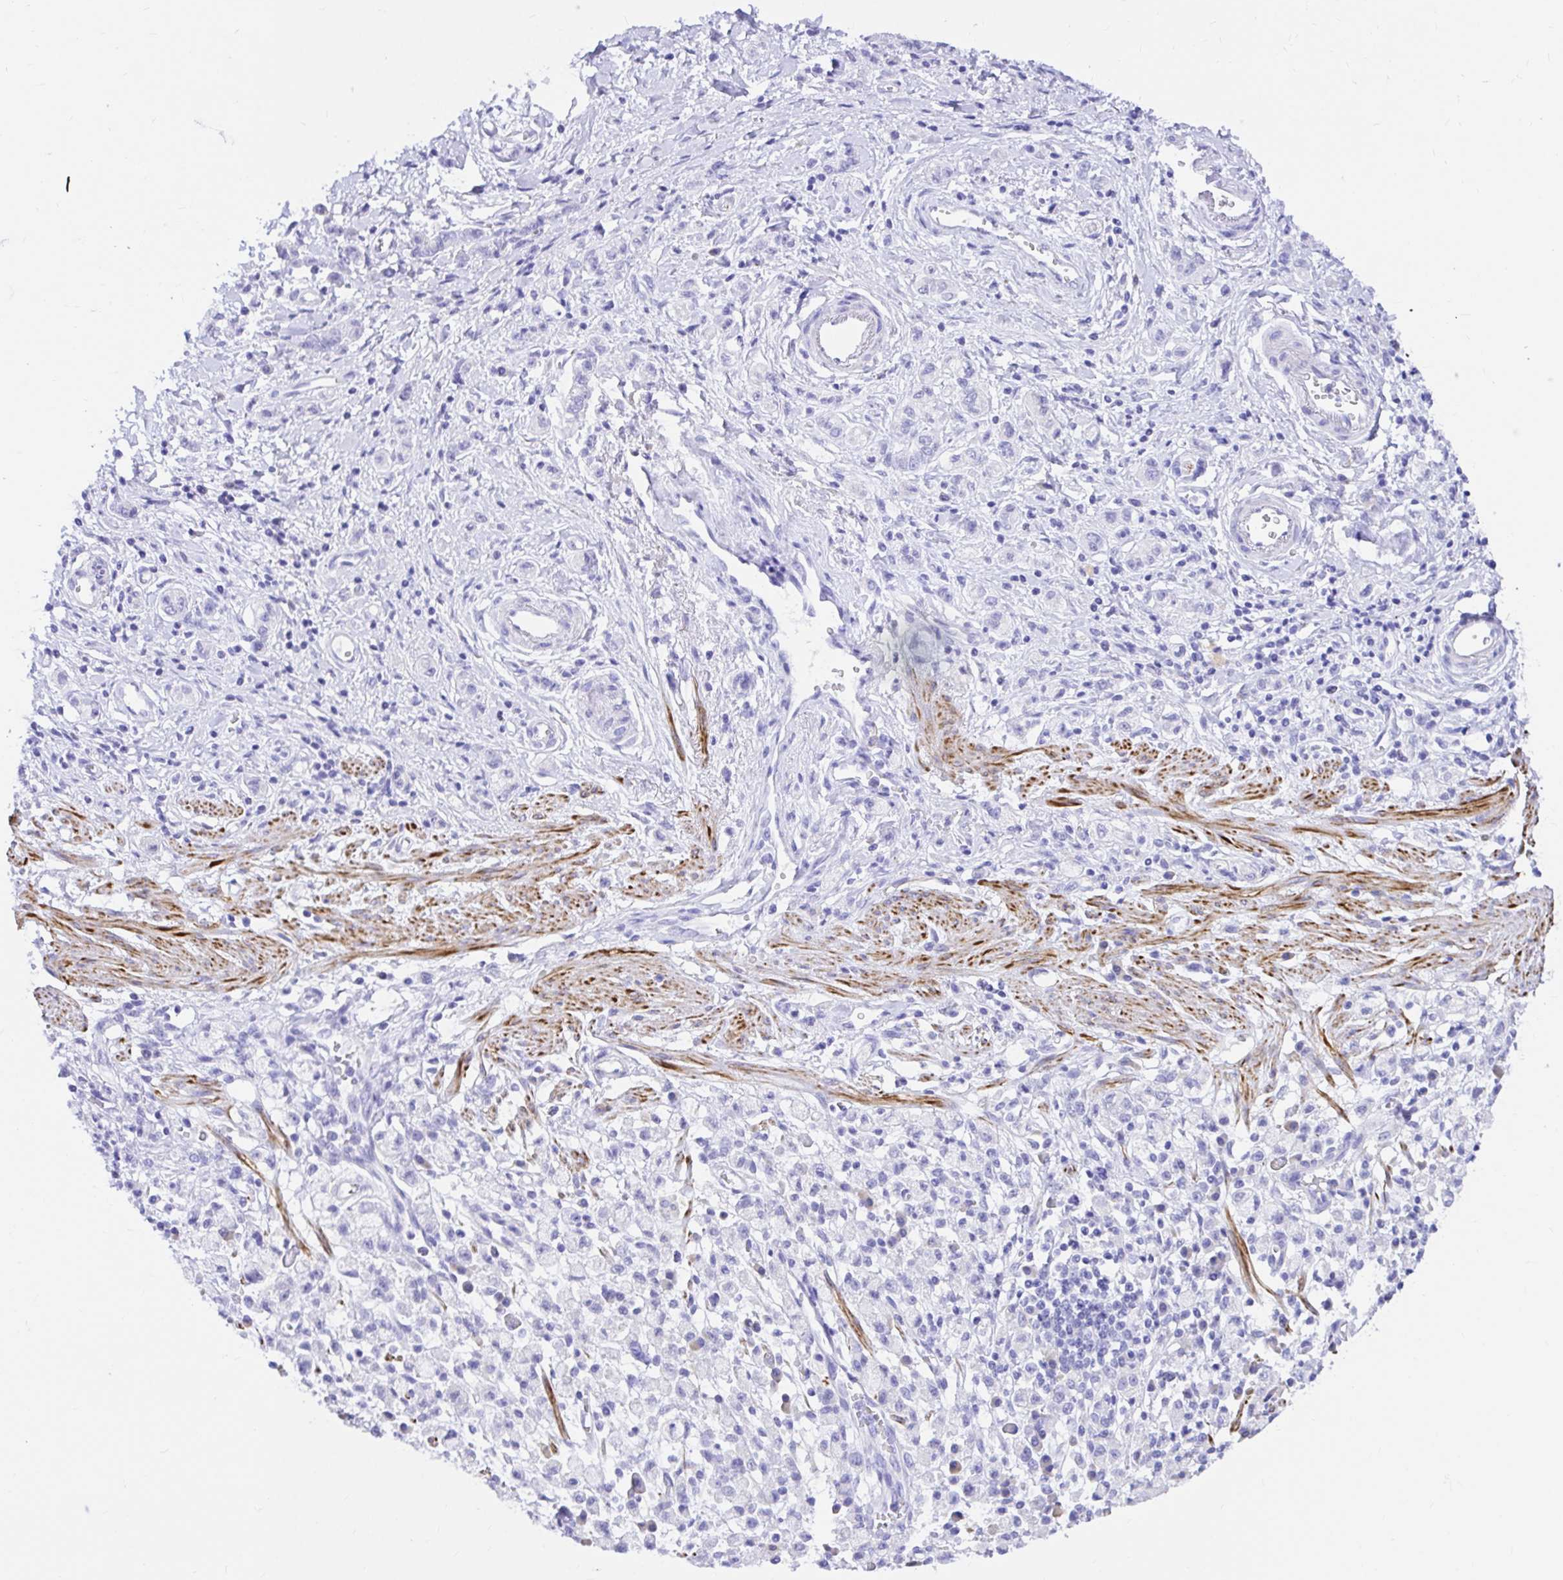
{"staining": {"intensity": "negative", "quantity": "none", "location": "none"}, "tissue": "stomach cancer", "cell_type": "Tumor cells", "image_type": "cancer", "snomed": [{"axis": "morphology", "description": "Adenocarcinoma, NOS"}, {"axis": "topography", "description": "Stomach"}], "caption": "High magnification brightfield microscopy of stomach cancer stained with DAB (brown) and counterstained with hematoxylin (blue): tumor cells show no significant expression.", "gene": "BACE2", "patient": {"sex": "male", "age": 77}}